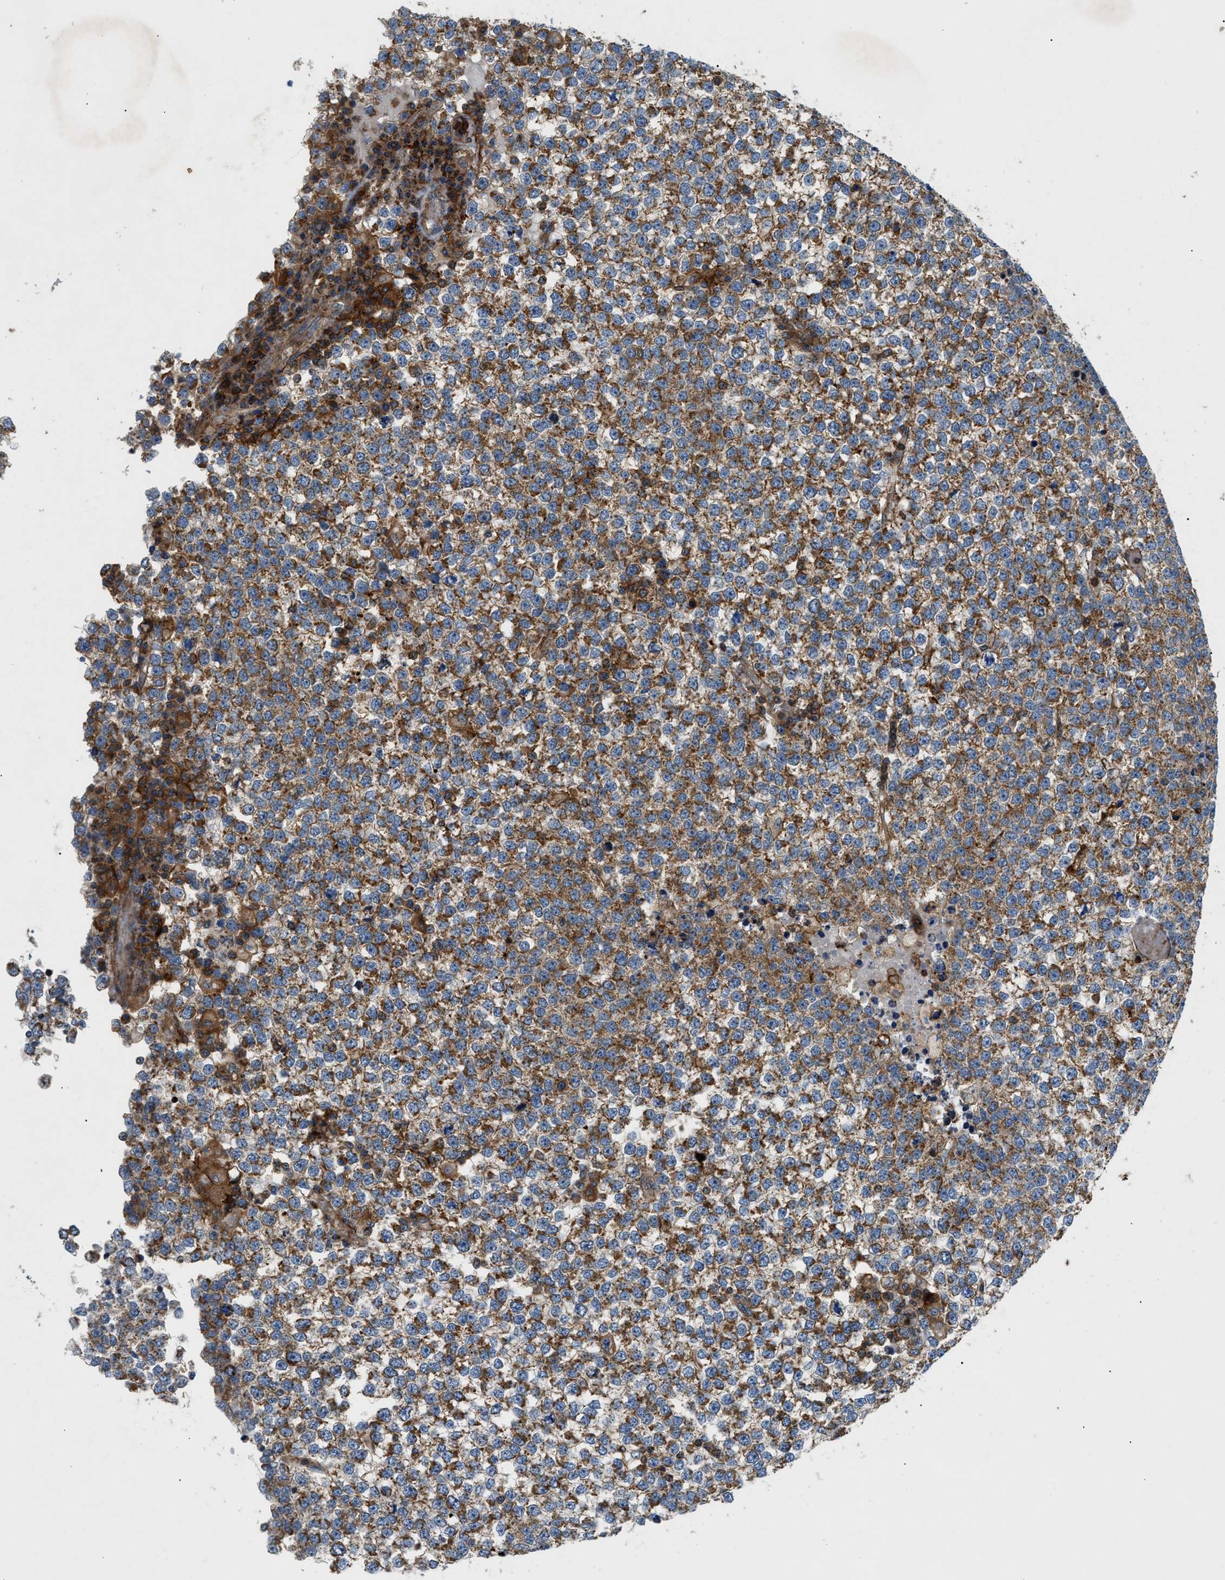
{"staining": {"intensity": "moderate", "quantity": ">75%", "location": "cytoplasmic/membranous"}, "tissue": "testis cancer", "cell_type": "Tumor cells", "image_type": "cancer", "snomed": [{"axis": "morphology", "description": "Seminoma, NOS"}, {"axis": "topography", "description": "Testis"}], "caption": "Moderate cytoplasmic/membranous protein expression is identified in approximately >75% of tumor cells in testis seminoma.", "gene": "DHODH", "patient": {"sex": "male", "age": 65}}